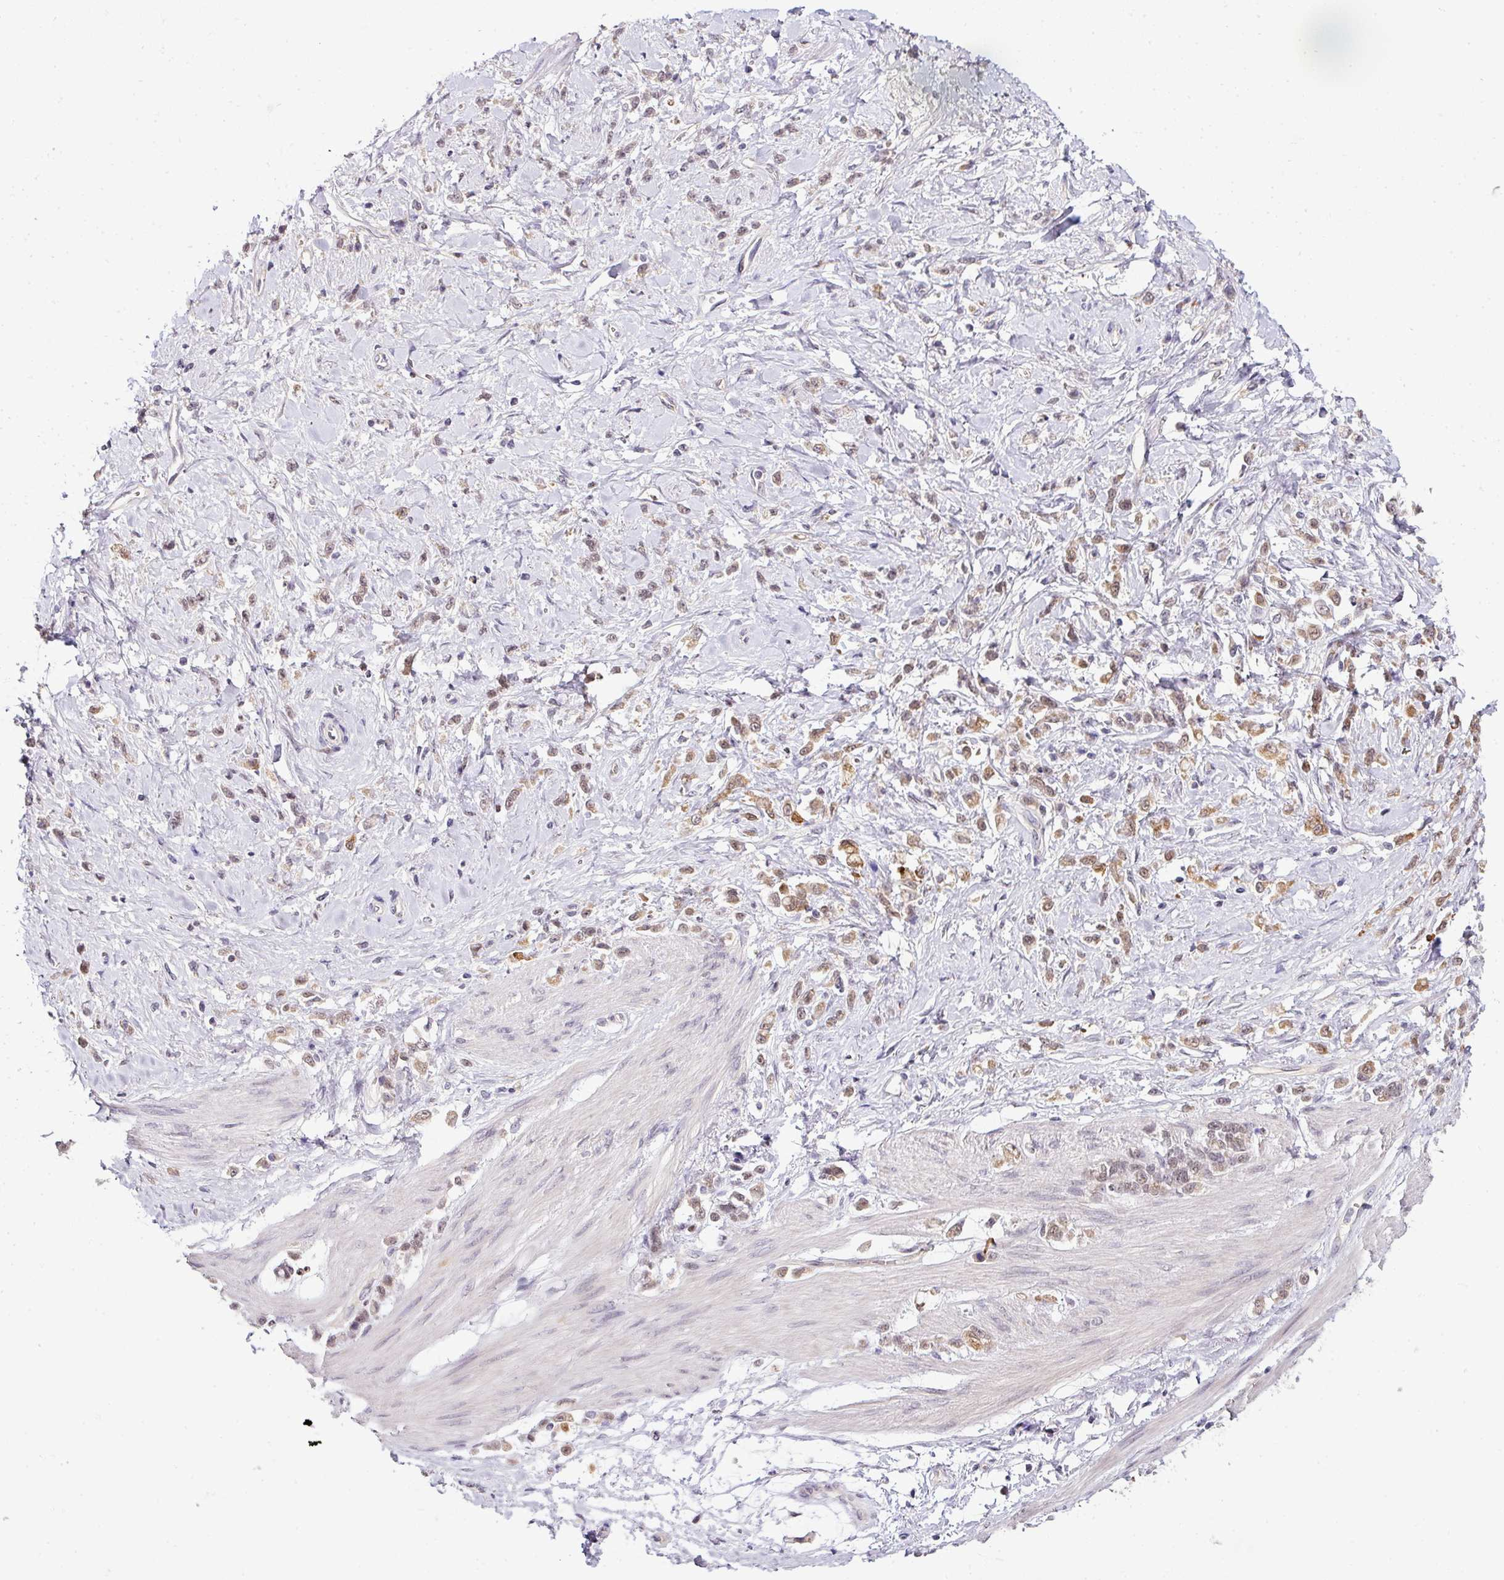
{"staining": {"intensity": "moderate", "quantity": "25%-75%", "location": "cytoplasmic/membranous,nuclear"}, "tissue": "stomach cancer", "cell_type": "Tumor cells", "image_type": "cancer", "snomed": [{"axis": "morphology", "description": "Adenocarcinoma, NOS"}, {"axis": "topography", "description": "Stomach"}], "caption": "Immunohistochemical staining of adenocarcinoma (stomach) exhibits medium levels of moderate cytoplasmic/membranous and nuclear protein expression in approximately 25%-75% of tumor cells.", "gene": "NAPSA", "patient": {"sex": "female", "age": 60}}